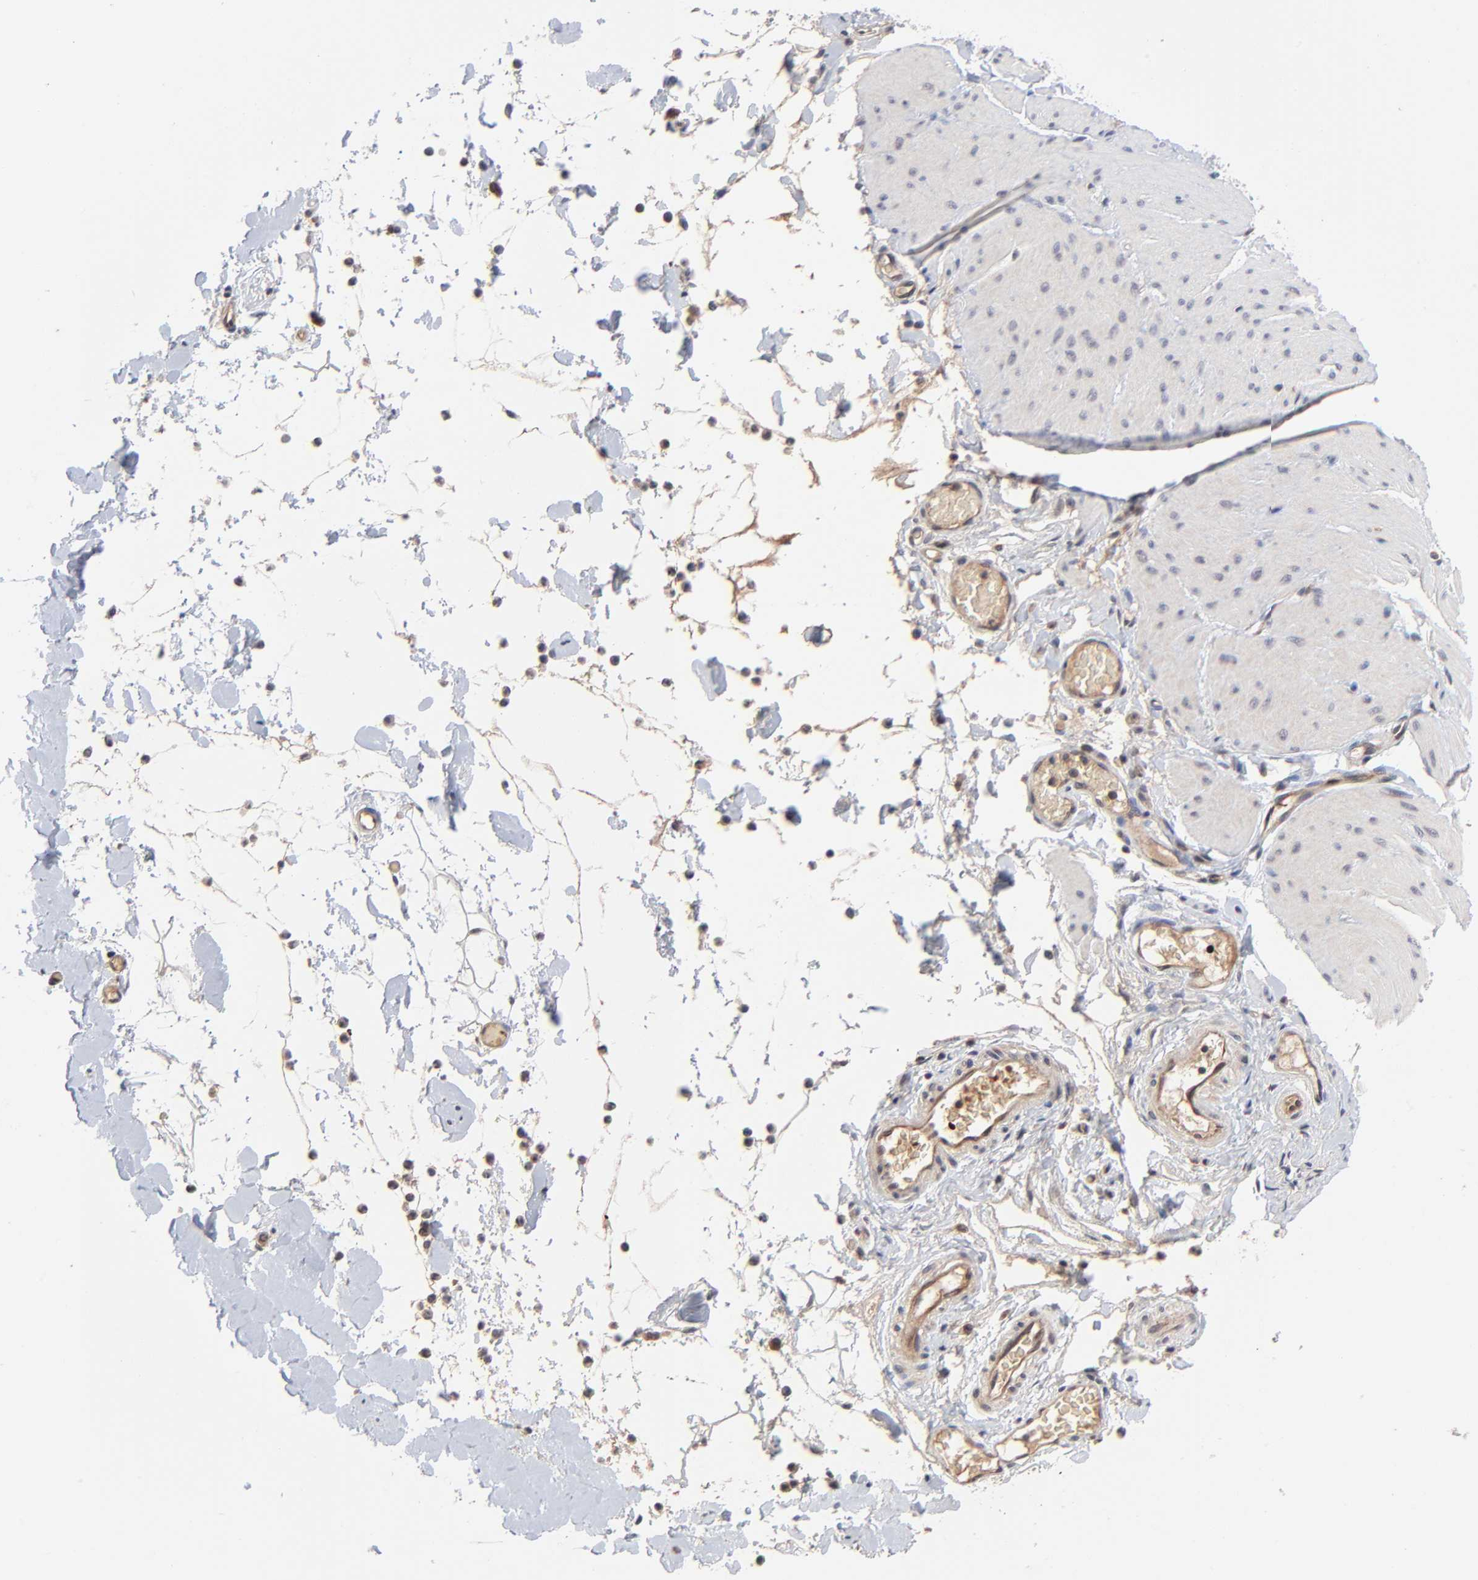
{"staining": {"intensity": "weak", "quantity": "25%-75%", "location": "cytoplasmic/membranous"}, "tissue": "smooth muscle", "cell_type": "Smooth muscle cells", "image_type": "normal", "snomed": [{"axis": "morphology", "description": "Normal tissue, NOS"}, {"axis": "topography", "description": "Smooth muscle"}, {"axis": "topography", "description": "Colon"}], "caption": "A high-resolution histopathology image shows immunohistochemistry staining of normal smooth muscle, which shows weak cytoplasmic/membranous expression in approximately 25%-75% of smooth muscle cells. (DAB (3,3'-diaminobenzidine) = brown stain, brightfield microscopy at high magnification).", "gene": "CASP10", "patient": {"sex": "male", "age": 67}}